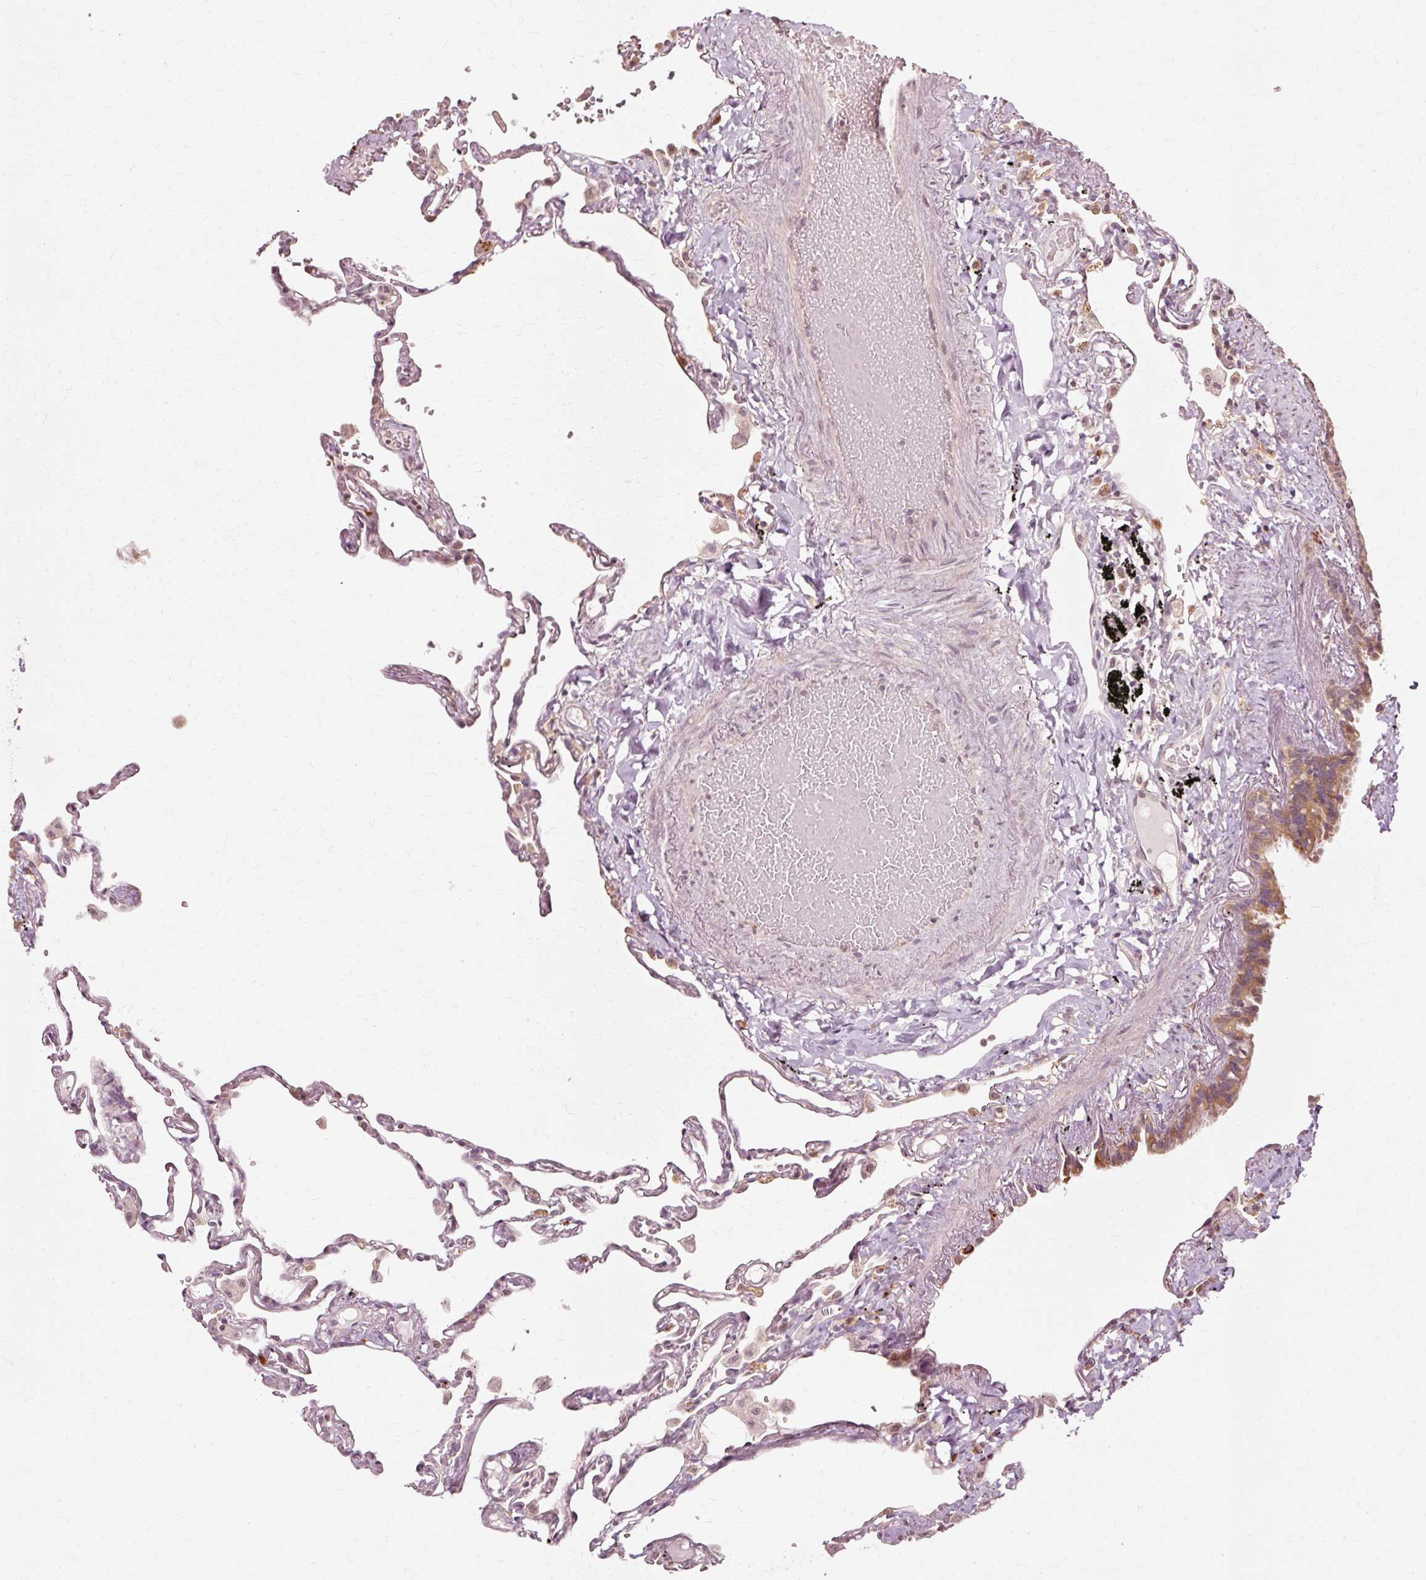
{"staining": {"intensity": "weak", "quantity": "25%-75%", "location": "cytoplasmic/membranous"}, "tissue": "lung", "cell_type": "Alveolar cells", "image_type": "normal", "snomed": [{"axis": "morphology", "description": "Normal tissue, NOS"}, {"axis": "topography", "description": "Lung"}], "caption": "This photomicrograph displays immunohistochemistry (IHC) staining of unremarkable lung, with low weak cytoplasmic/membranous staining in about 25%-75% of alveolar cells.", "gene": "RGPD5", "patient": {"sex": "female", "age": 67}}